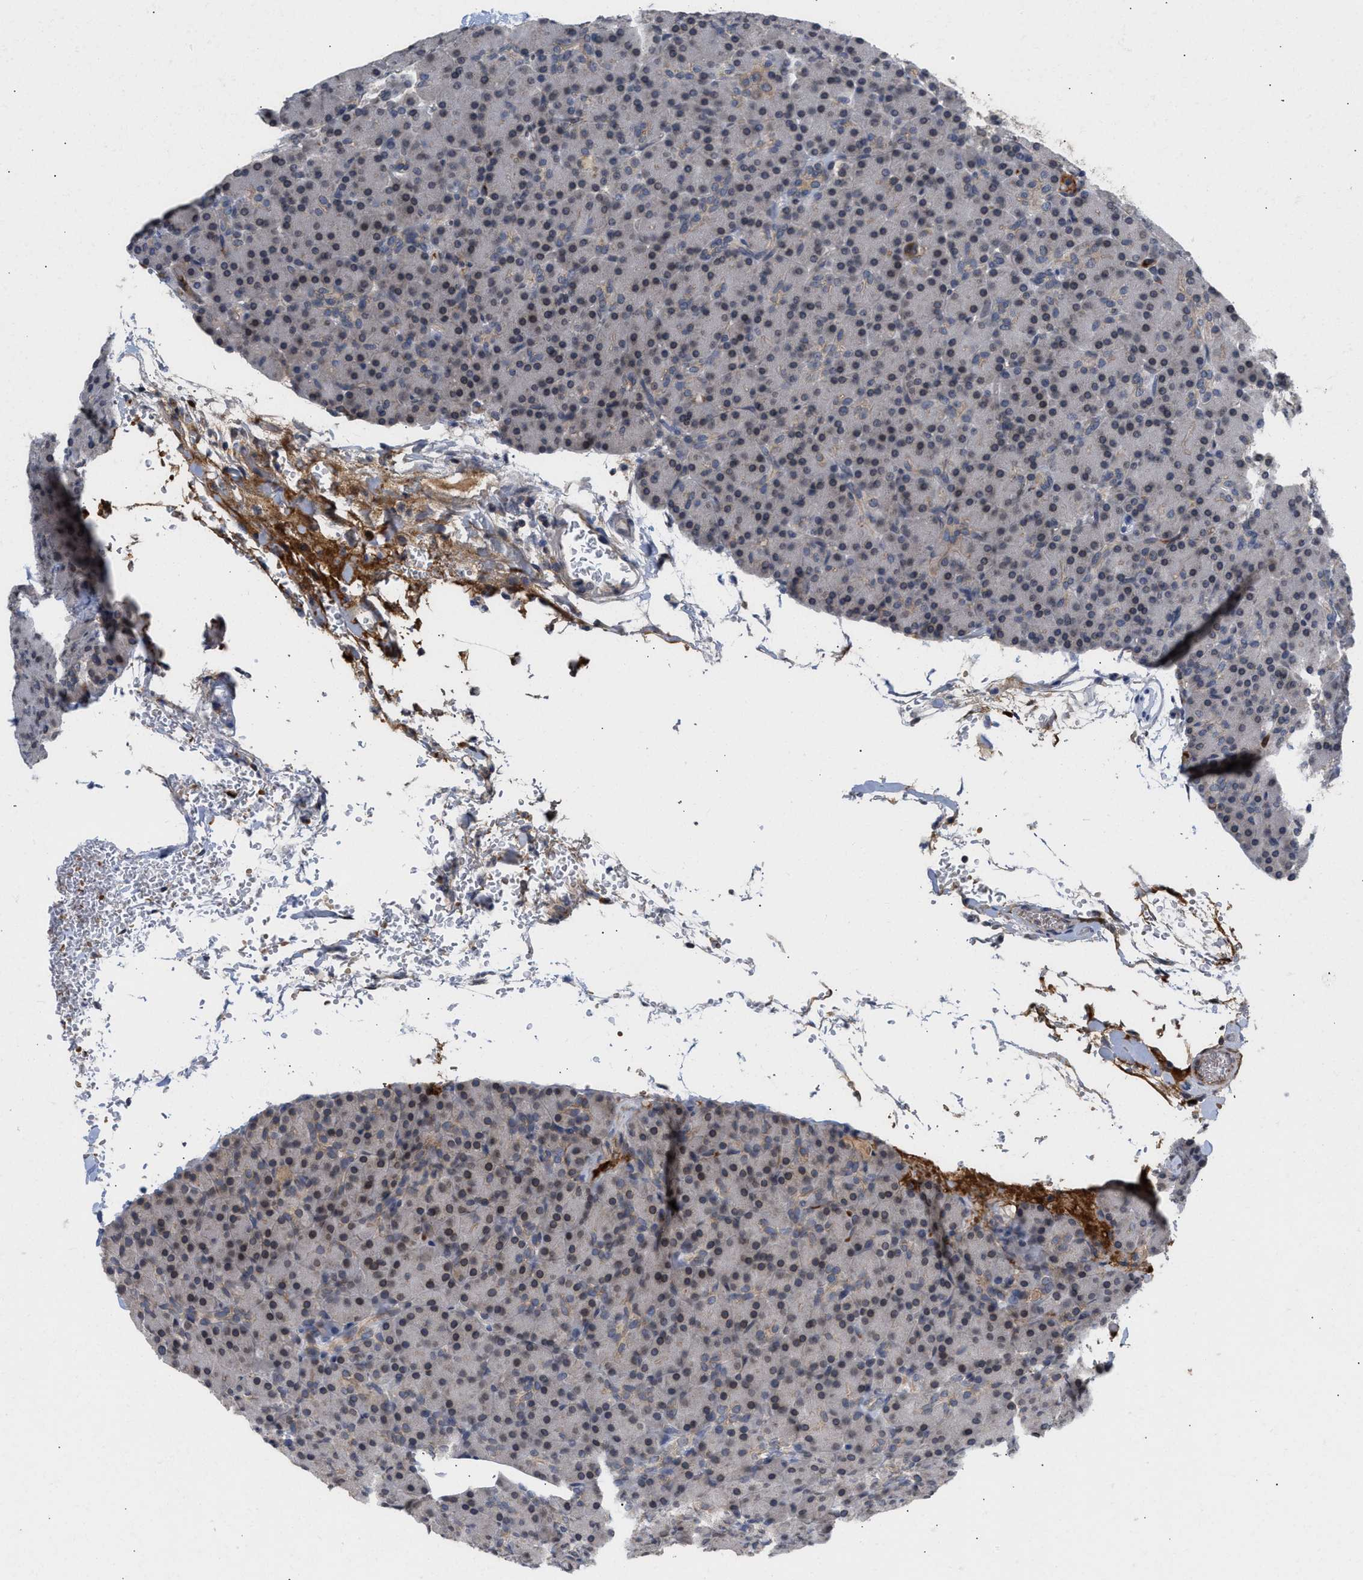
{"staining": {"intensity": "moderate", "quantity": "25%-75%", "location": "cytoplasmic/membranous,nuclear"}, "tissue": "pancreas", "cell_type": "Exocrine glandular cells", "image_type": "normal", "snomed": [{"axis": "morphology", "description": "Normal tissue, NOS"}, {"axis": "topography", "description": "Pancreas"}], "caption": "A brown stain shows moderate cytoplasmic/membranous,nuclear expression of a protein in exocrine glandular cells of normal human pancreas. (Stains: DAB (3,3'-diaminobenzidine) in brown, nuclei in blue, Microscopy: brightfield microscopy at high magnification).", "gene": "NUP62", "patient": {"sex": "female", "age": 43}}